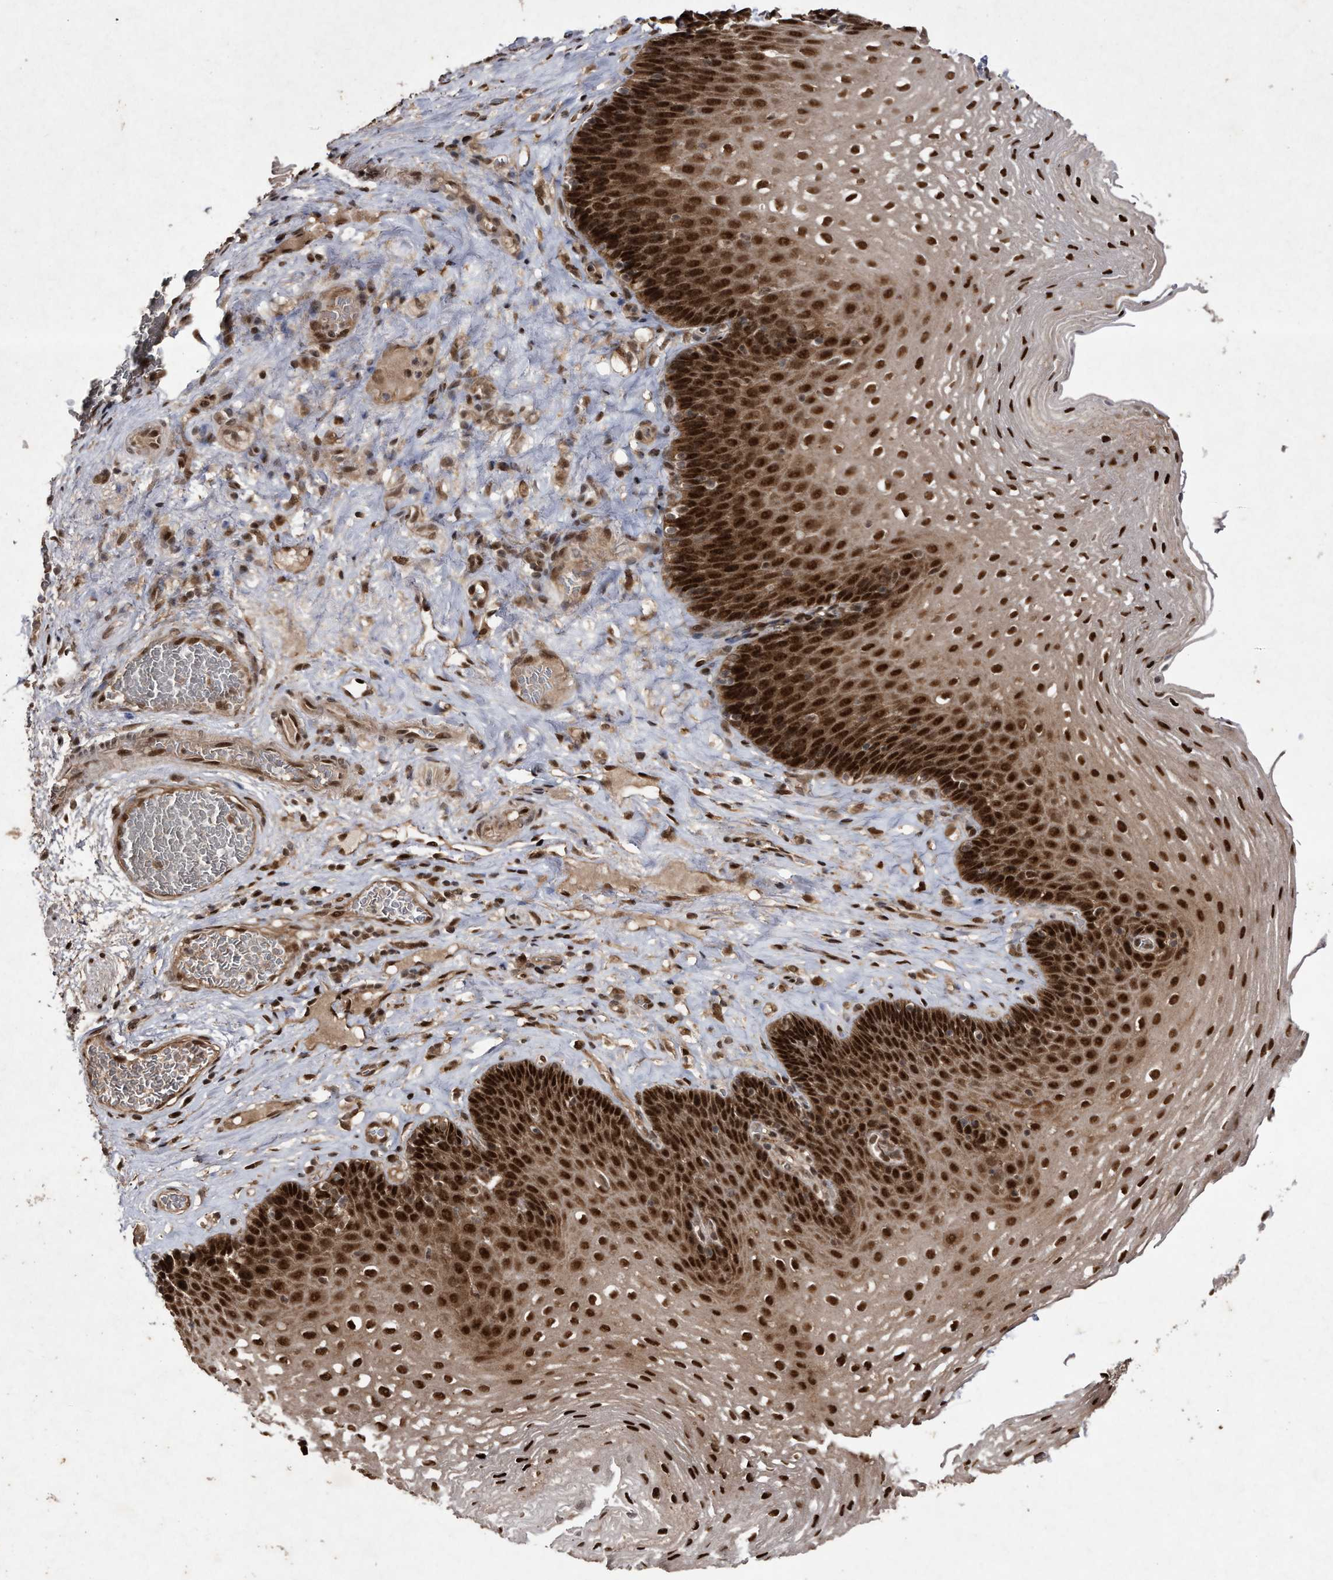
{"staining": {"intensity": "strong", "quantity": ">75%", "location": "nuclear"}, "tissue": "esophagus", "cell_type": "Squamous epithelial cells", "image_type": "normal", "snomed": [{"axis": "morphology", "description": "Normal tissue, NOS"}, {"axis": "topography", "description": "Esophagus"}], "caption": "Immunohistochemical staining of unremarkable esophagus shows high levels of strong nuclear staining in about >75% of squamous epithelial cells. Ihc stains the protein in brown and the nuclei are stained blue.", "gene": "RAD23B", "patient": {"sex": "female", "age": 66}}